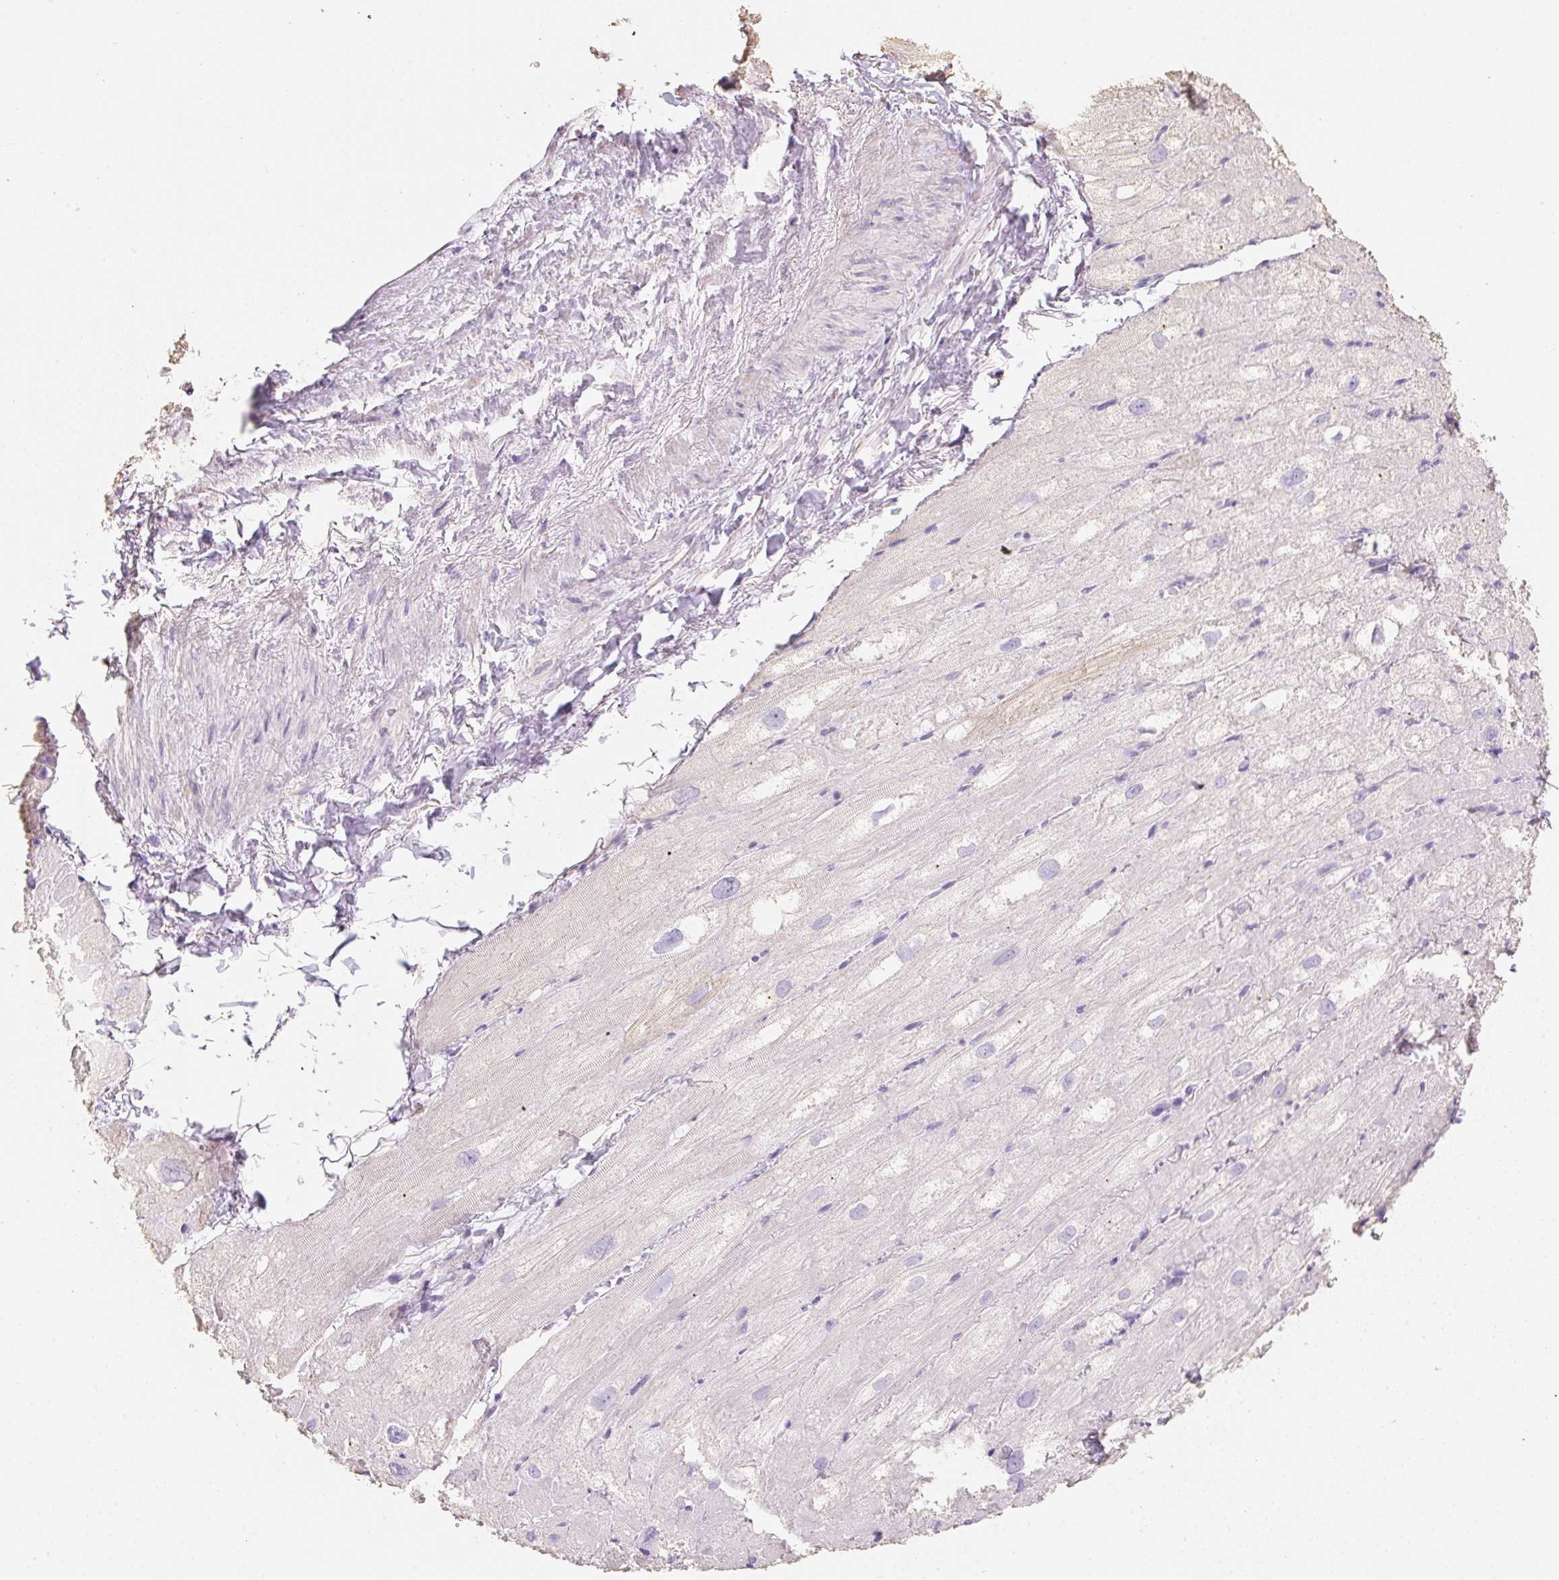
{"staining": {"intensity": "weak", "quantity": "25%-75%", "location": "cytoplasmic/membranous"}, "tissue": "heart muscle", "cell_type": "Cardiomyocytes", "image_type": "normal", "snomed": [{"axis": "morphology", "description": "Normal tissue, NOS"}, {"axis": "topography", "description": "Heart"}], "caption": "Immunohistochemistry micrograph of normal human heart muscle stained for a protein (brown), which shows low levels of weak cytoplasmic/membranous expression in approximately 25%-75% of cardiomyocytes.", "gene": "MBOAT7", "patient": {"sex": "male", "age": 62}}